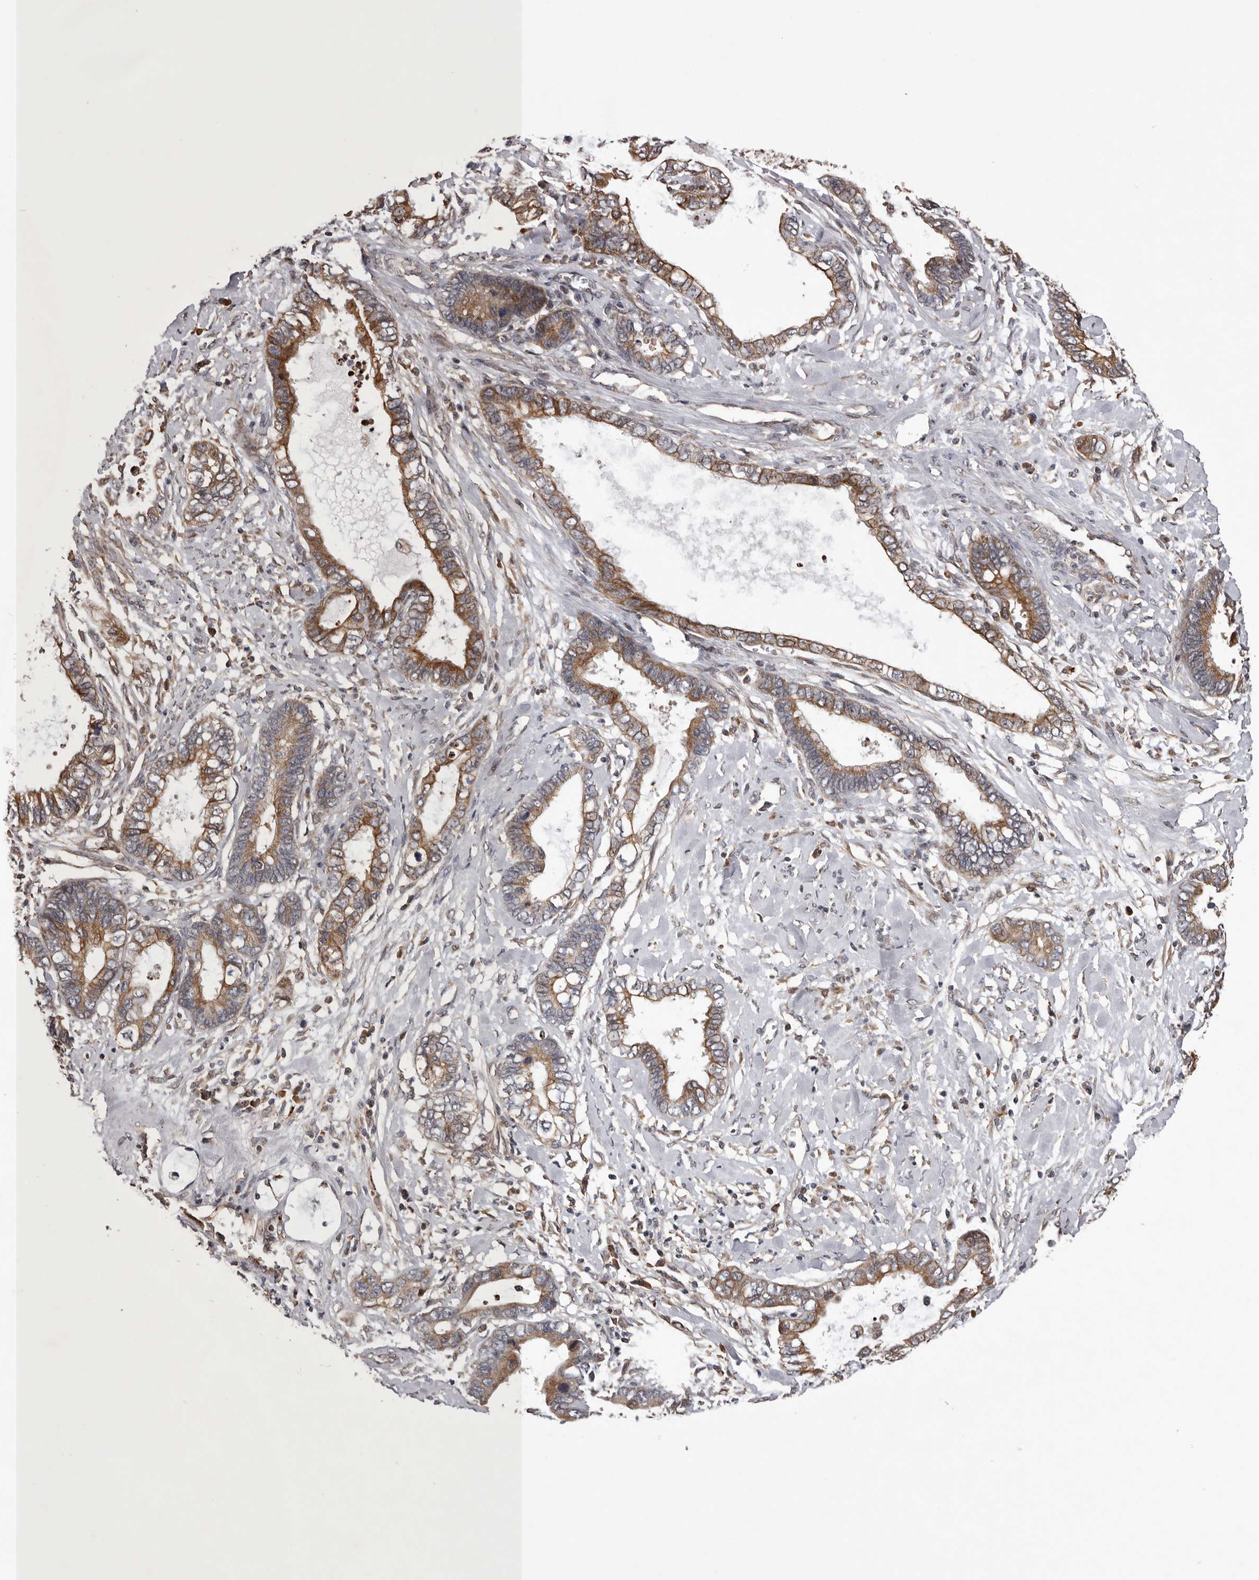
{"staining": {"intensity": "moderate", "quantity": ">75%", "location": "cytoplasmic/membranous"}, "tissue": "cervical cancer", "cell_type": "Tumor cells", "image_type": "cancer", "snomed": [{"axis": "morphology", "description": "Adenocarcinoma, NOS"}, {"axis": "topography", "description": "Cervix"}], "caption": "A micrograph showing moderate cytoplasmic/membranous staining in approximately >75% of tumor cells in adenocarcinoma (cervical), as visualized by brown immunohistochemical staining.", "gene": "GADD45B", "patient": {"sex": "female", "age": 44}}